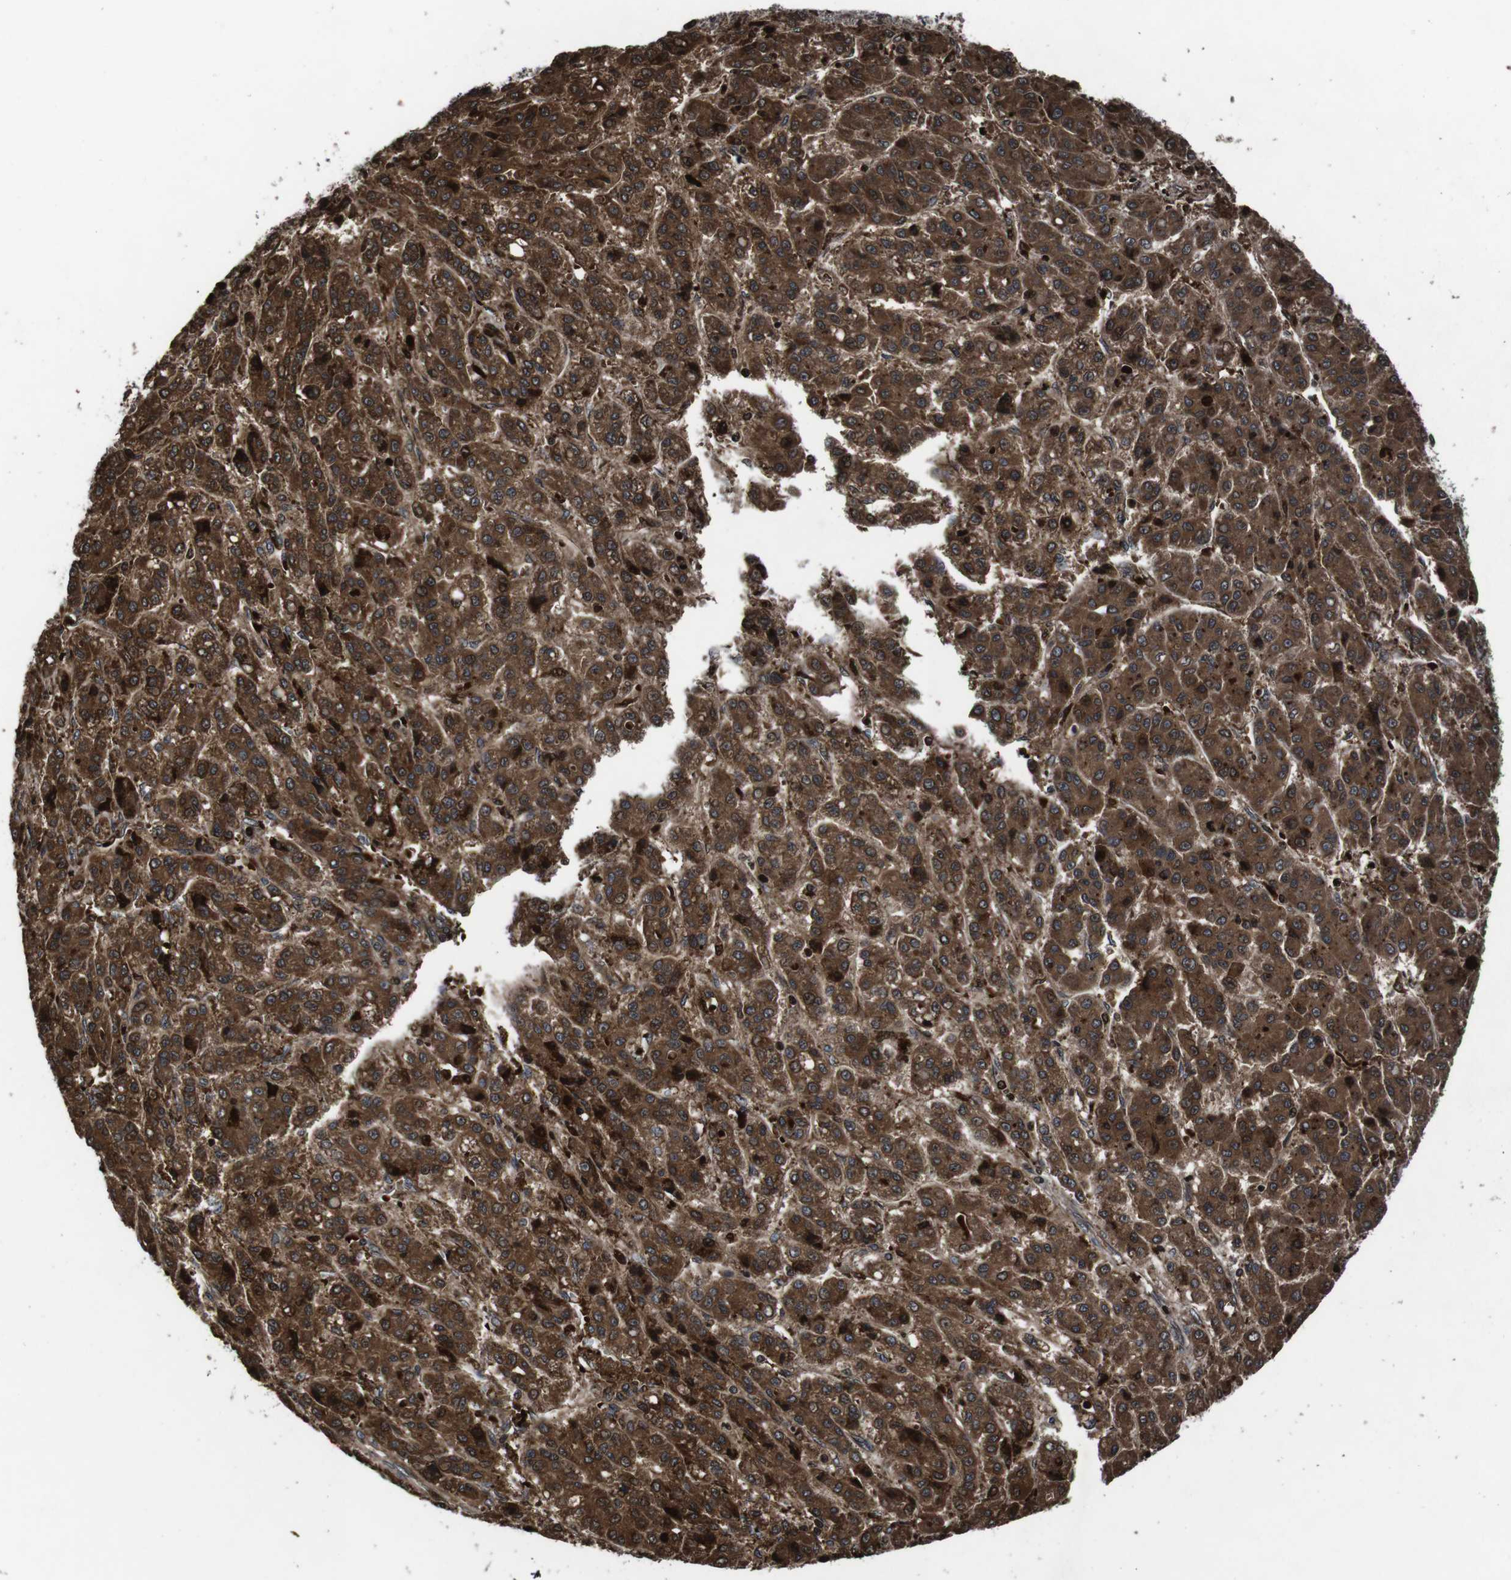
{"staining": {"intensity": "strong", "quantity": ">75%", "location": "cytoplasmic/membranous"}, "tissue": "liver cancer", "cell_type": "Tumor cells", "image_type": "cancer", "snomed": [{"axis": "morphology", "description": "Carcinoma, Hepatocellular, NOS"}, {"axis": "topography", "description": "Liver"}], "caption": "The photomicrograph exhibits a brown stain indicating the presence of a protein in the cytoplasmic/membranous of tumor cells in hepatocellular carcinoma (liver). Nuclei are stained in blue.", "gene": "SMYD3", "patient": {"sex": "male", "age": 70}}